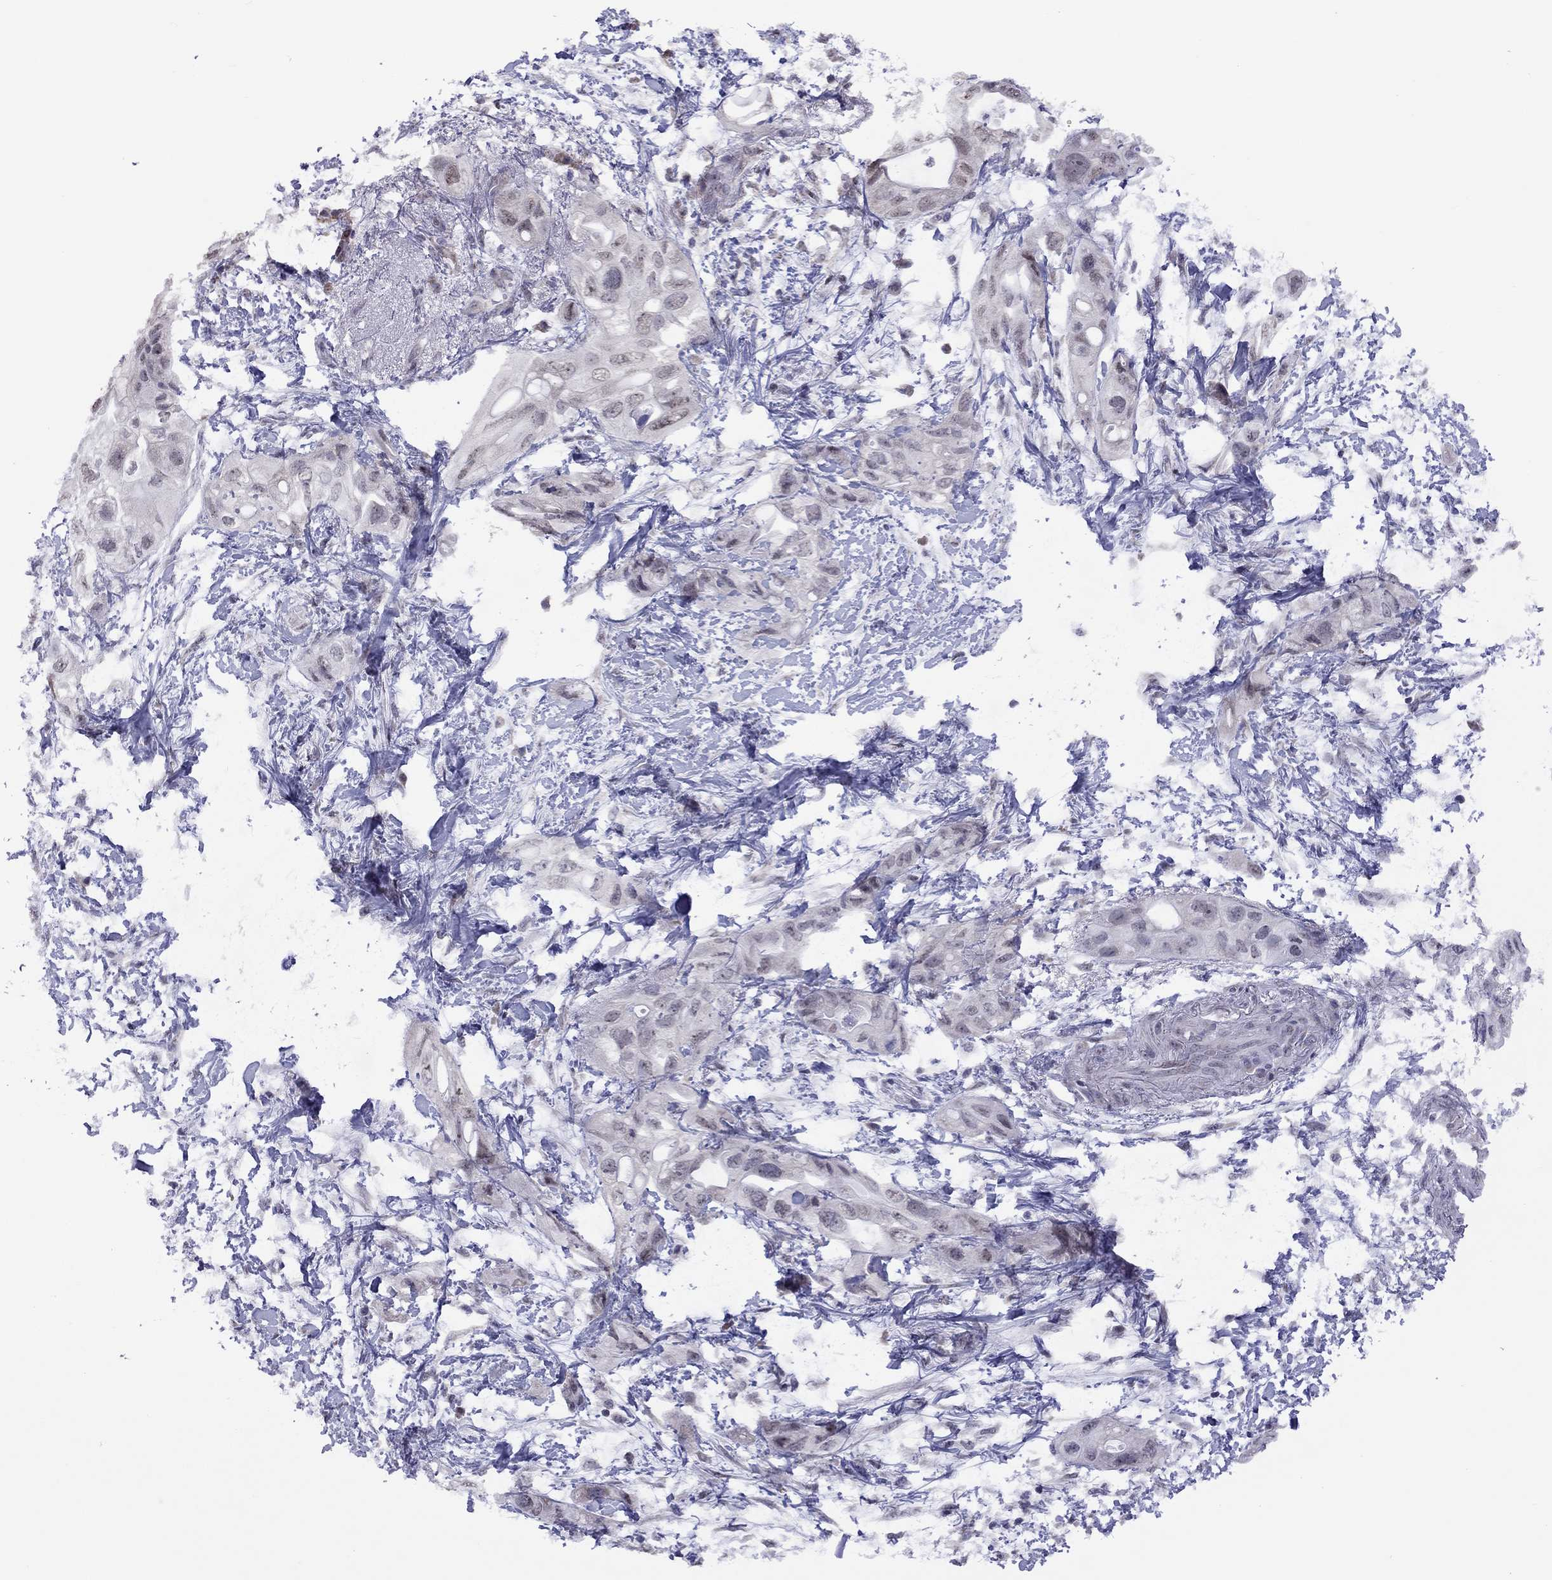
{"staining": {"intensity": "weak", "quantity": "<25%", "location": "nuclear"}, "tissue": "pancreatic cancer", "cell_type": "Tumor cells", "image_type": "cancer", "snomed": [{"axis": "morphology", "description": "Adenocarcinoma, NOS"}, {"axis": "topography", "description": "Pancreas"}], "caption": "Protein analysis of pancreatic cancer shows no significant staining in tumor cells.", "gene": "HES5", "patient": {"sex": "female", "age": 72}}